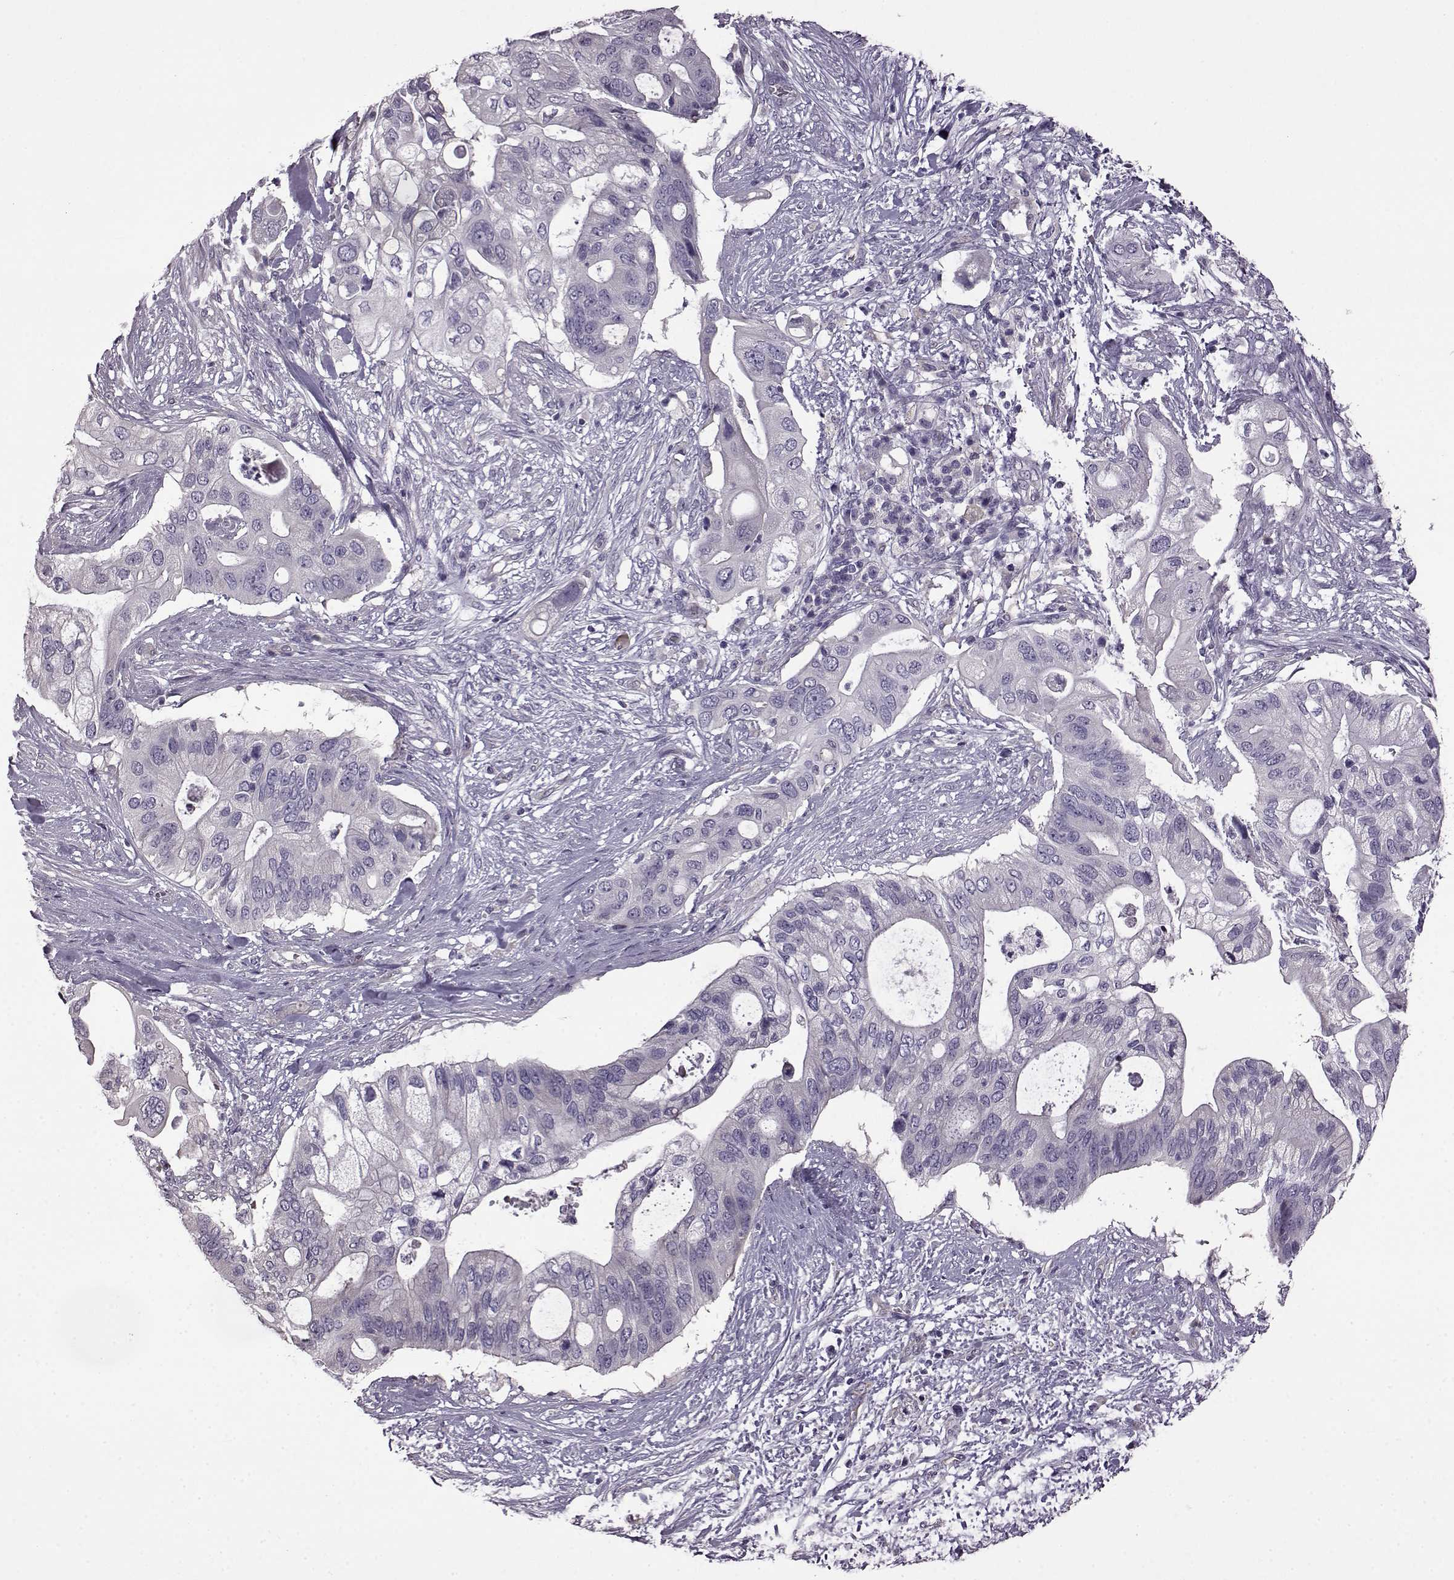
{"staining": {"intensity": "negative", "quantity": "none", "location": "none"}, "tissue": "pancreatic cancer", "cell_type": "Tumor cells", "image_type": "cancer", "snomed": [{"axis": "morphology", "description": "Adenocarcinoma, NOS"}, {"axis": "topography", "description": "Pancreas"}], "caption": "DAB (3,3'-diaminobenzidine) immunohistochemical staining of human adenocarcinoma (pancreatic) displays no significant positivity in tumor cells.", "gene": "EDDM3B", "patient": {"sex": "female", "age": 72}}